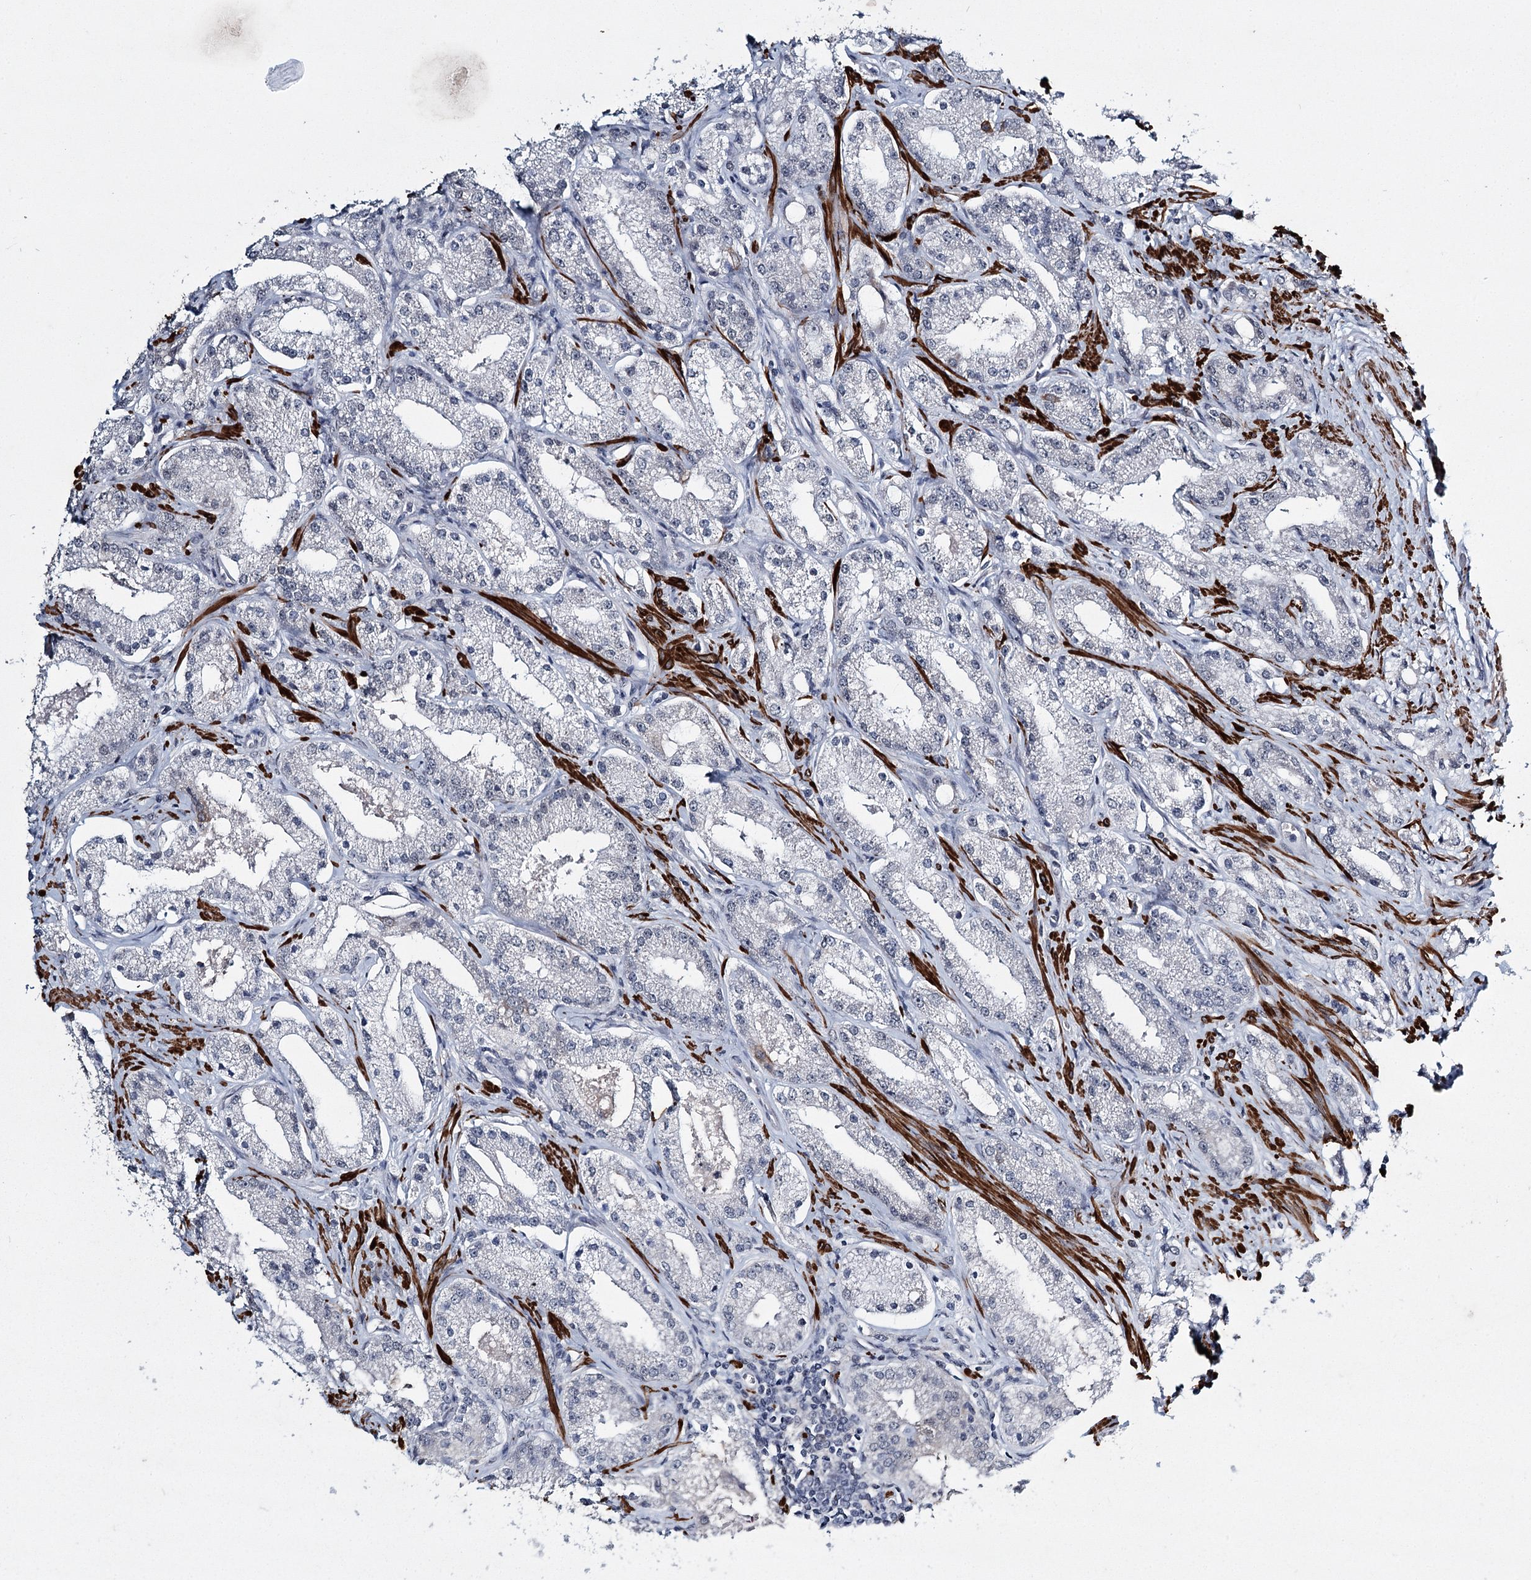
{"staining": {"intensity": "negative", "quantity": "none", "location": "none"}, "tissue": "prostate cancer", "cell_type": "Tumor cells", "image_type": "cancer", "snomed": [{"axis": "morphology", "description": "Adenocarcinoma, Low grade"}, {"axis": "topography", "description": "Prostate"}], "caption": "Immunohistochemistry micrograph of neoplastic tissue: prostate low-grade adenocarcinoma stained with DAB (3,3'-diaminobenzidine) displays no significant protein staining in tumor cells.", "gene": "TMEM70", "patient": {"sex": "male", "age": 69}}